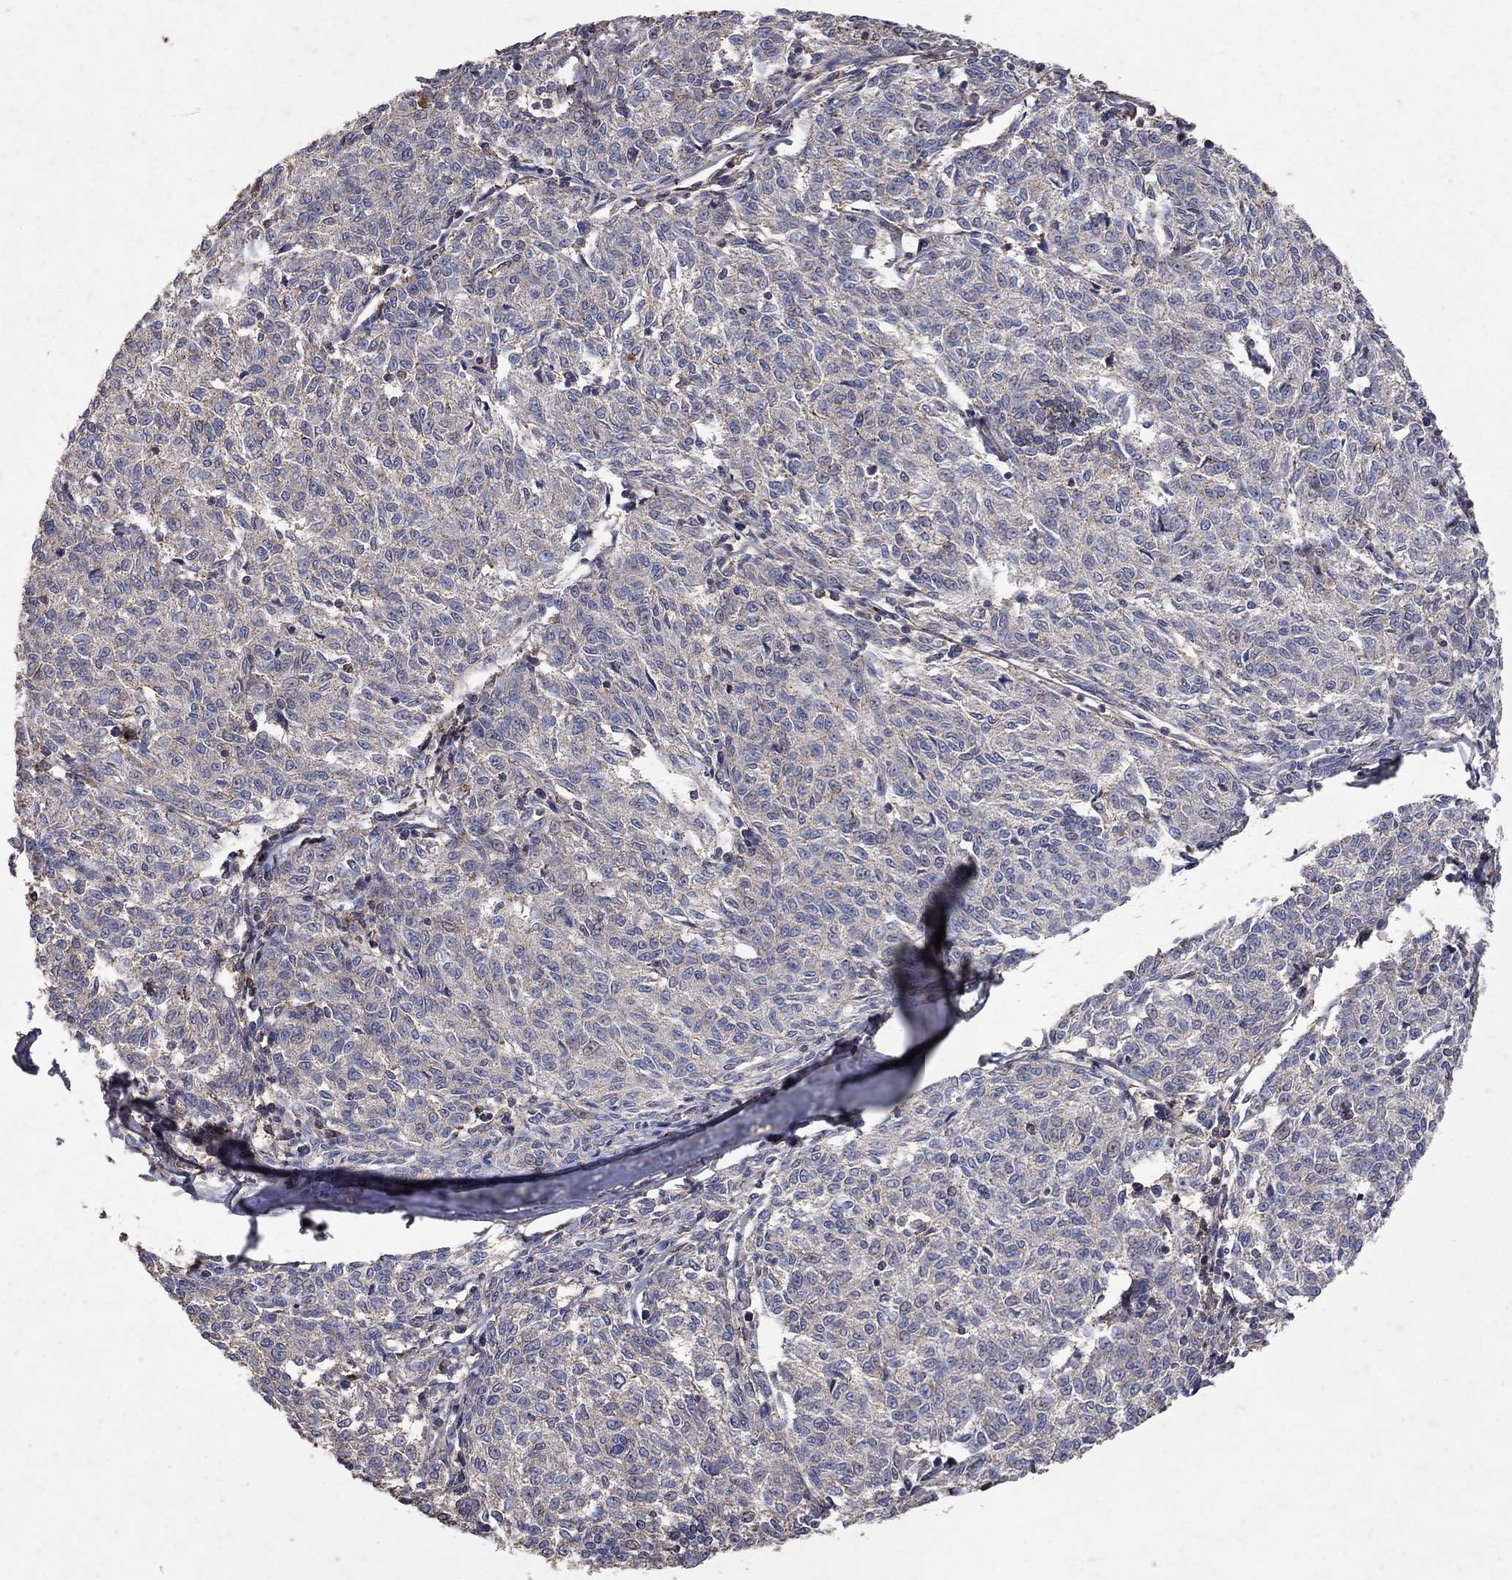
{"staining": {"intensity": "negative", "quantity": "none", "location": "none"}, "tissue": "melanoma", "cell_type": "Tumor cells", "image_type": "cancer", "snomed": [{"axis": "morphology", "description": "Malignant melanoma, NOS"}, {"axis": "topography", "description": "Skin"}], "caption": "A histopathology image of malignant melanoma stained for a protein shows no brown staining in tumor cells. (DAB (3,3'-diaminobenzidine) immunohistochemistry (IHC) with hematoxylin counter stain).", "gene": "CD24", "patient": {"sex": "female", "age": 72}}